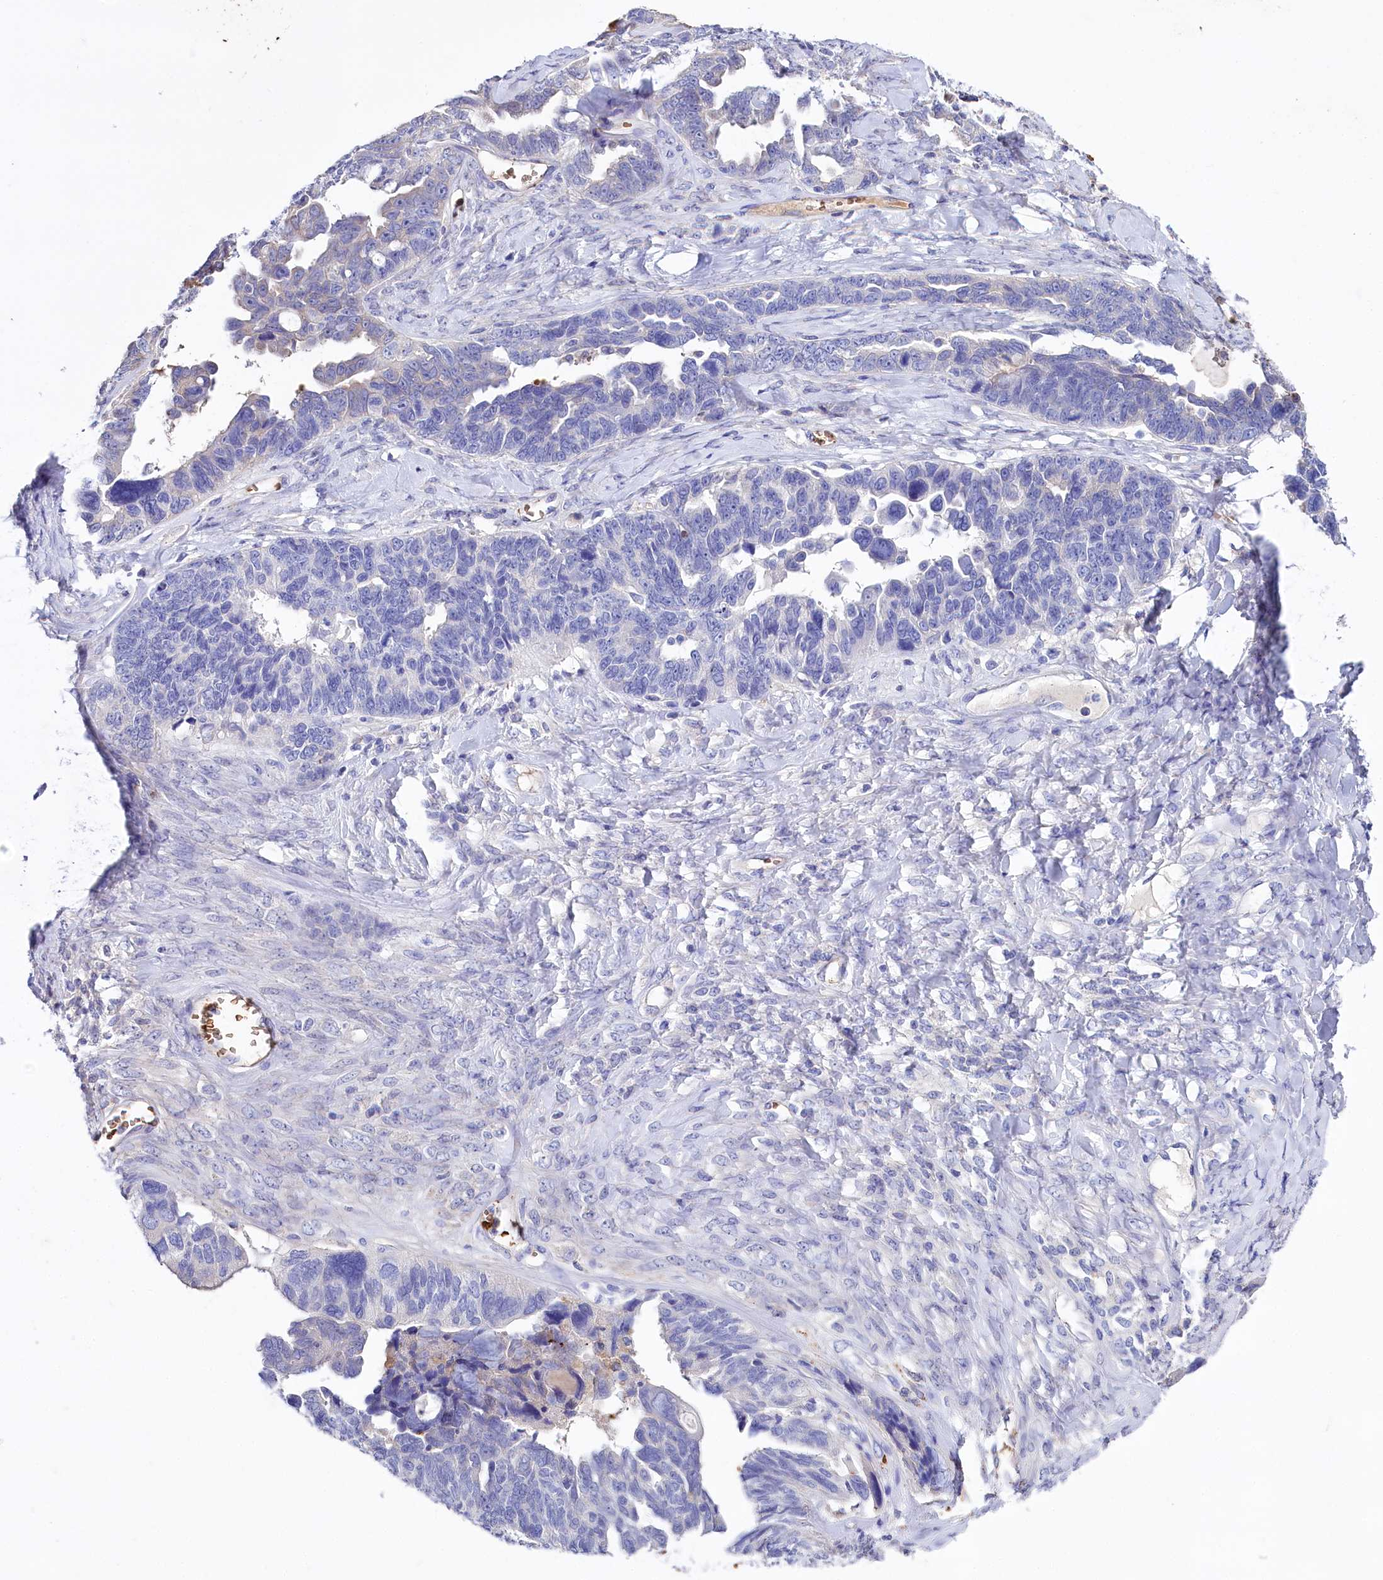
{"staining": {"intensity": "negative", "quantity": "none", "location": "none"}, "tissue": "ovarian cancer", "cell_type": "Tumor cells", "image_type": "cancer", "snomed": [{"axis": "morphology", "description": "Cystadenocarcinoma, serous, NOS"}, {"axis": "topography", "description": "Ovary"}], "caption": "Immunohistochemistry of human ovarian cancer exhibits no staining in tumor cells. The staining was performed using DAB to visualize the protein expression in brown, while the nuclei were stained in blue with hematoxylin (Magnification: 20x).", "gene": "RPUSD3", "patient": {"sex": "female", "age": 79}}